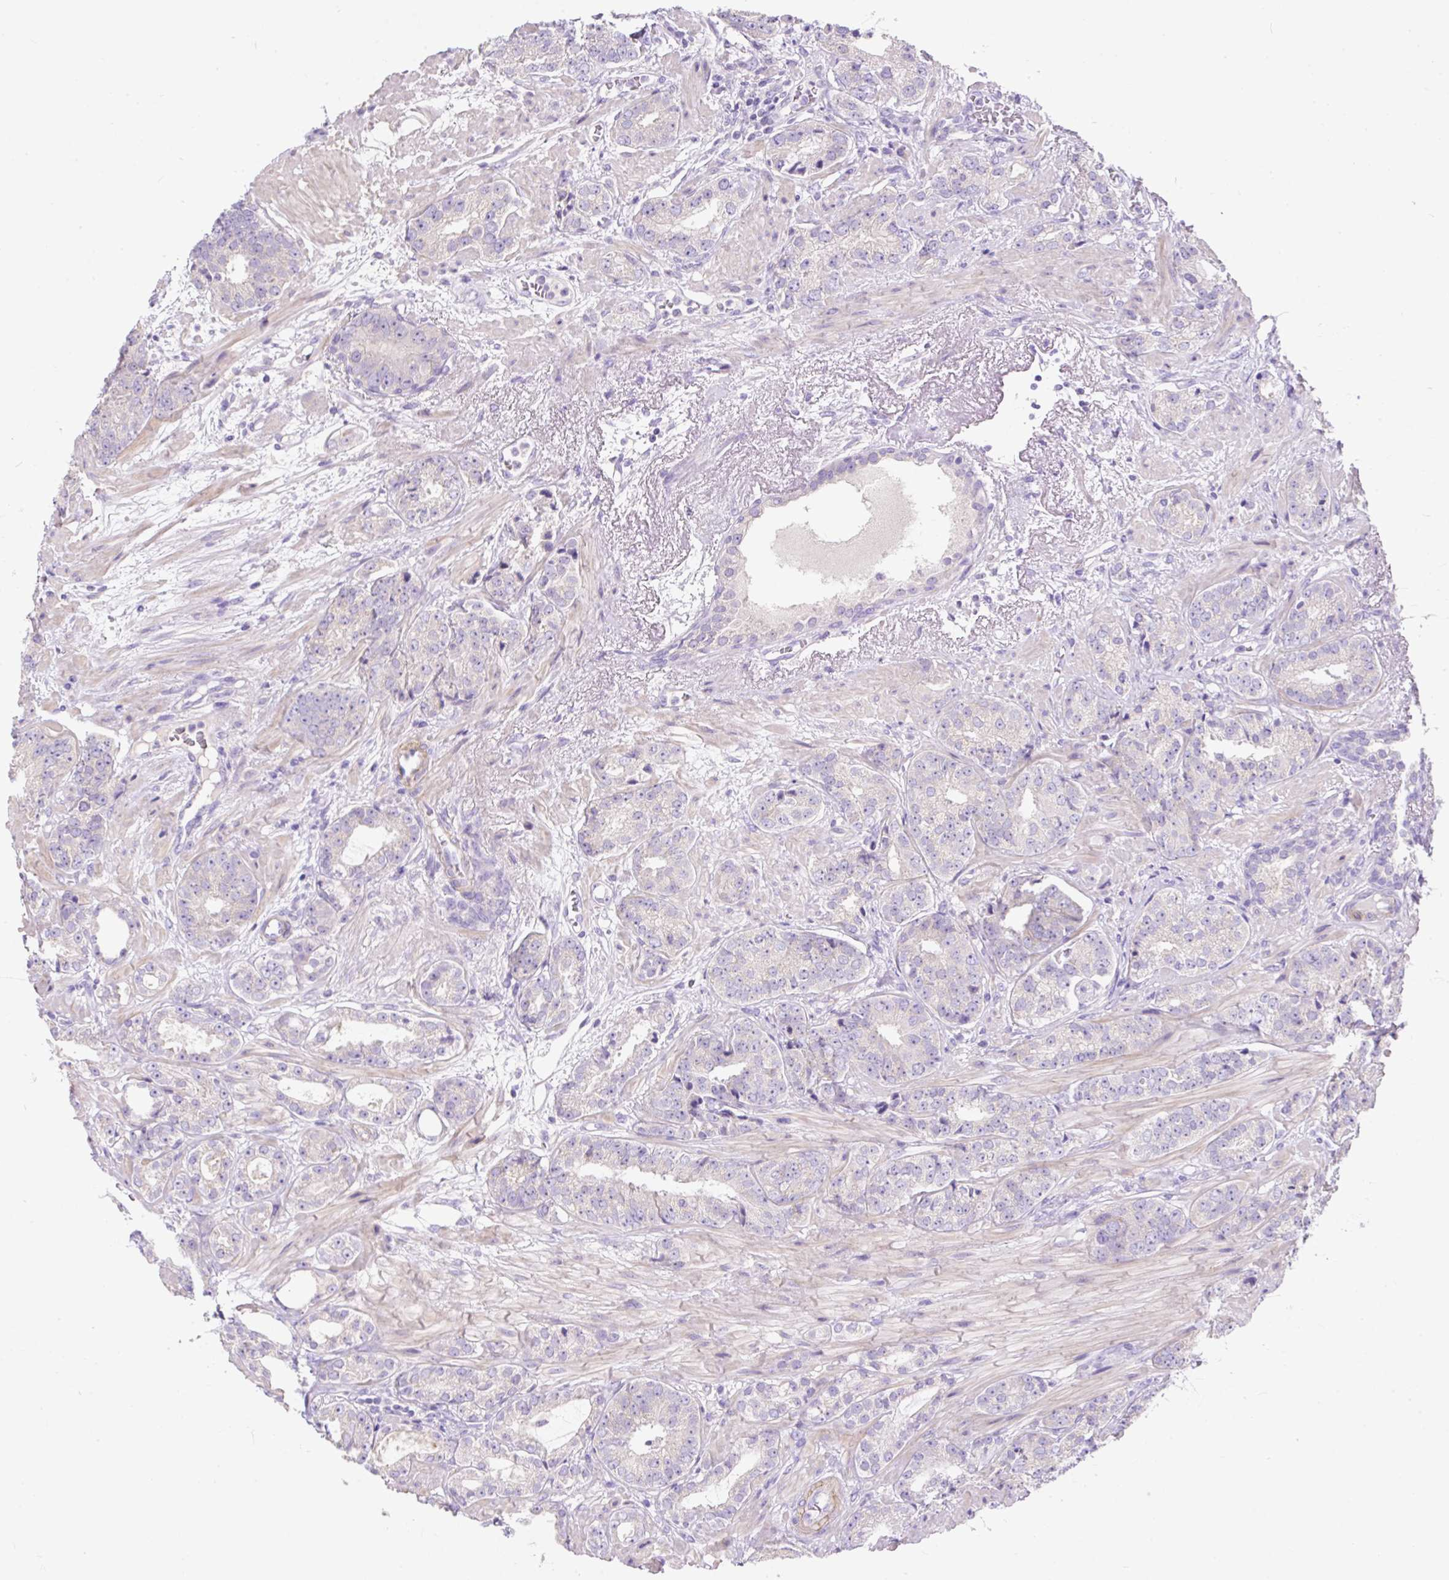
{"staining": {"intensity": "negative", "quantity": "none", "location": "none"}, "tissue": "prostate cancer", "cell_type": "Tumor cells", "image_type": "cancer", "snomed": [{"axis": "morphology", "description": "Adenocarcinoma, High grade"}, {"axis": "topography", "description": "Prostate"}], "caption": "An immunohistochemistry histopathology image of prostate cancer is shown. There is no staining in tumor cells of prostate cancer. The staining is performed using DAB brown chromogen with nuclei counter-stained in using hematoxylin.", "gene": "SUSD5", "patient": {"sex": "male", "age": 71}}